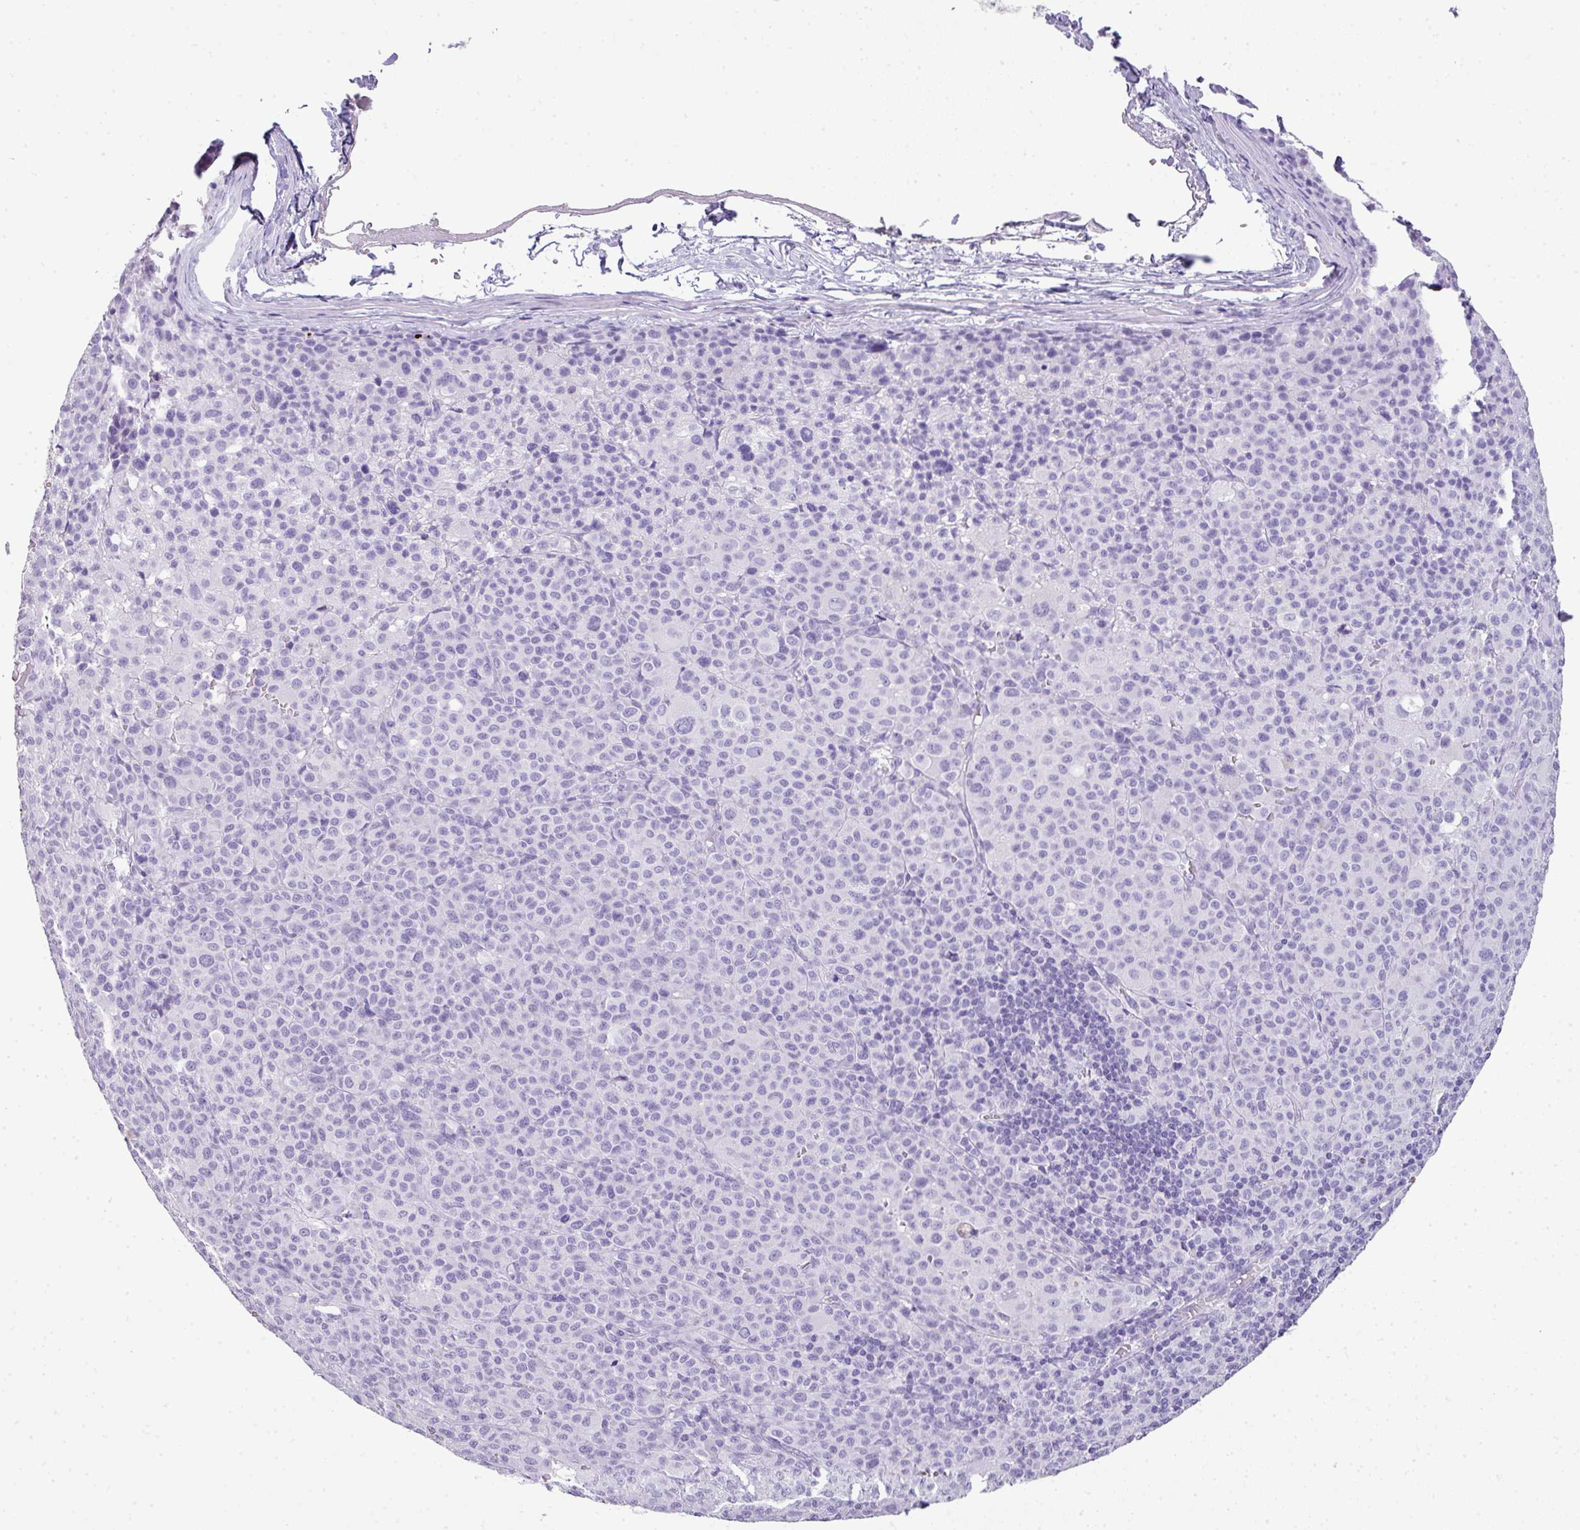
{"staining": {"intensity": "negative", "quantity": "none", "location": "none"}, "tissue": "melanoma", "cell_type": "Tumor cells", "image_type": "cancer", "snomed": [{"axis": "morphology", "description": "Malignant melanoma, Metastatic site"}, {"axis": "topography", "description": "Skin"}], "caption": "Tumor cells show no significant staining in melanoma.", "gene": "TNP1", "patient": {"sex": "female", "age": 74}}